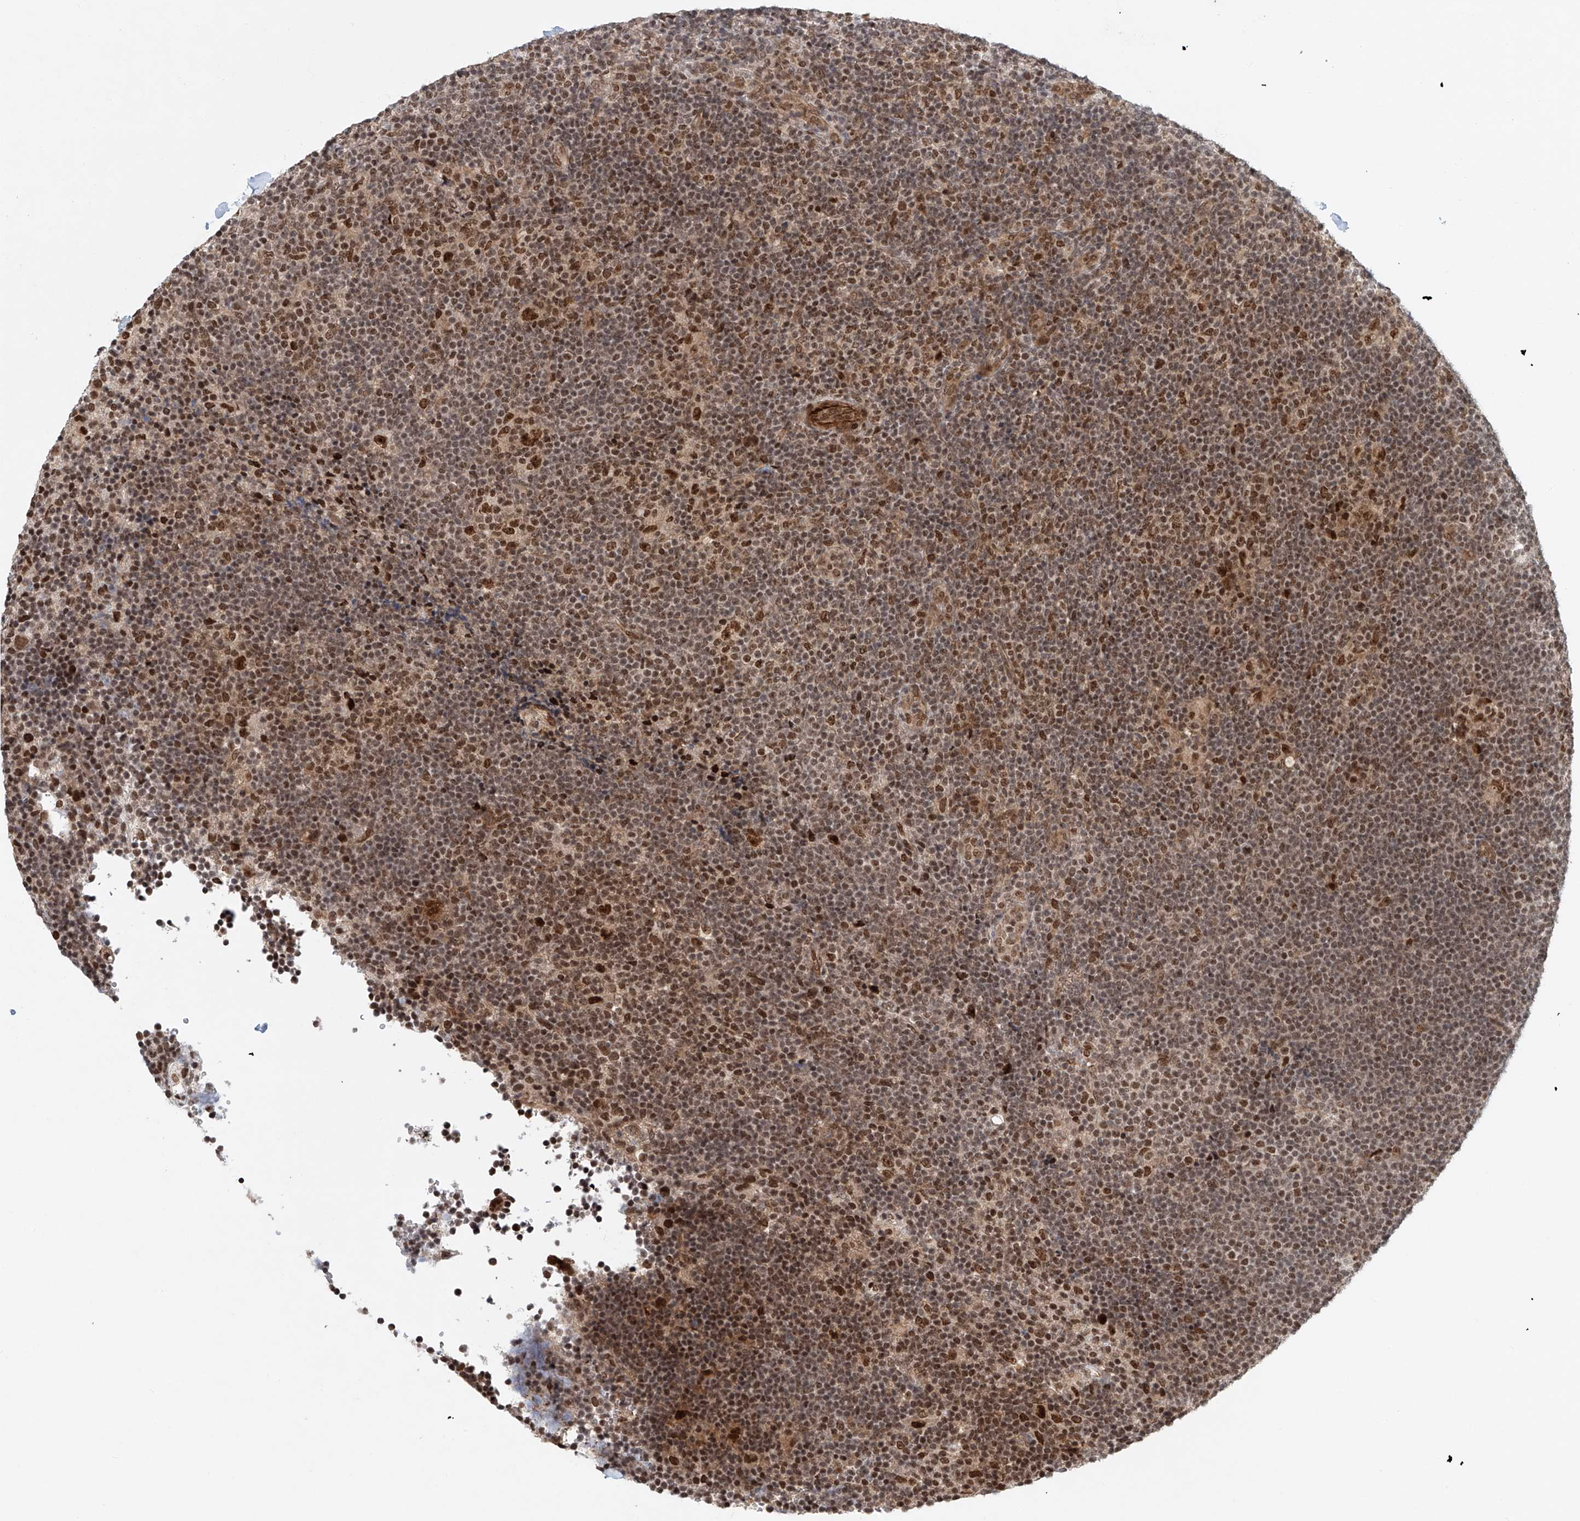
{"staining": {"intensity": "strong", "quantity": ">75%", "location": "nuclear"}, "tissue": "lymphoma", "cell_type": "Tumor cells", "image_type": "cancer", "snomed": [{"axis": "morphology", "description": "Hodgkin's disease, NOS"}, {"axis": "topography", "description": "Lymph node"}], "caption": "Protein positivity by IHC demonstrates strong nuclear expression in about >75% of tumor cells in lymphoma.", "gene": "ZNF470", "patient": {"sex": "female", "age": 57}}